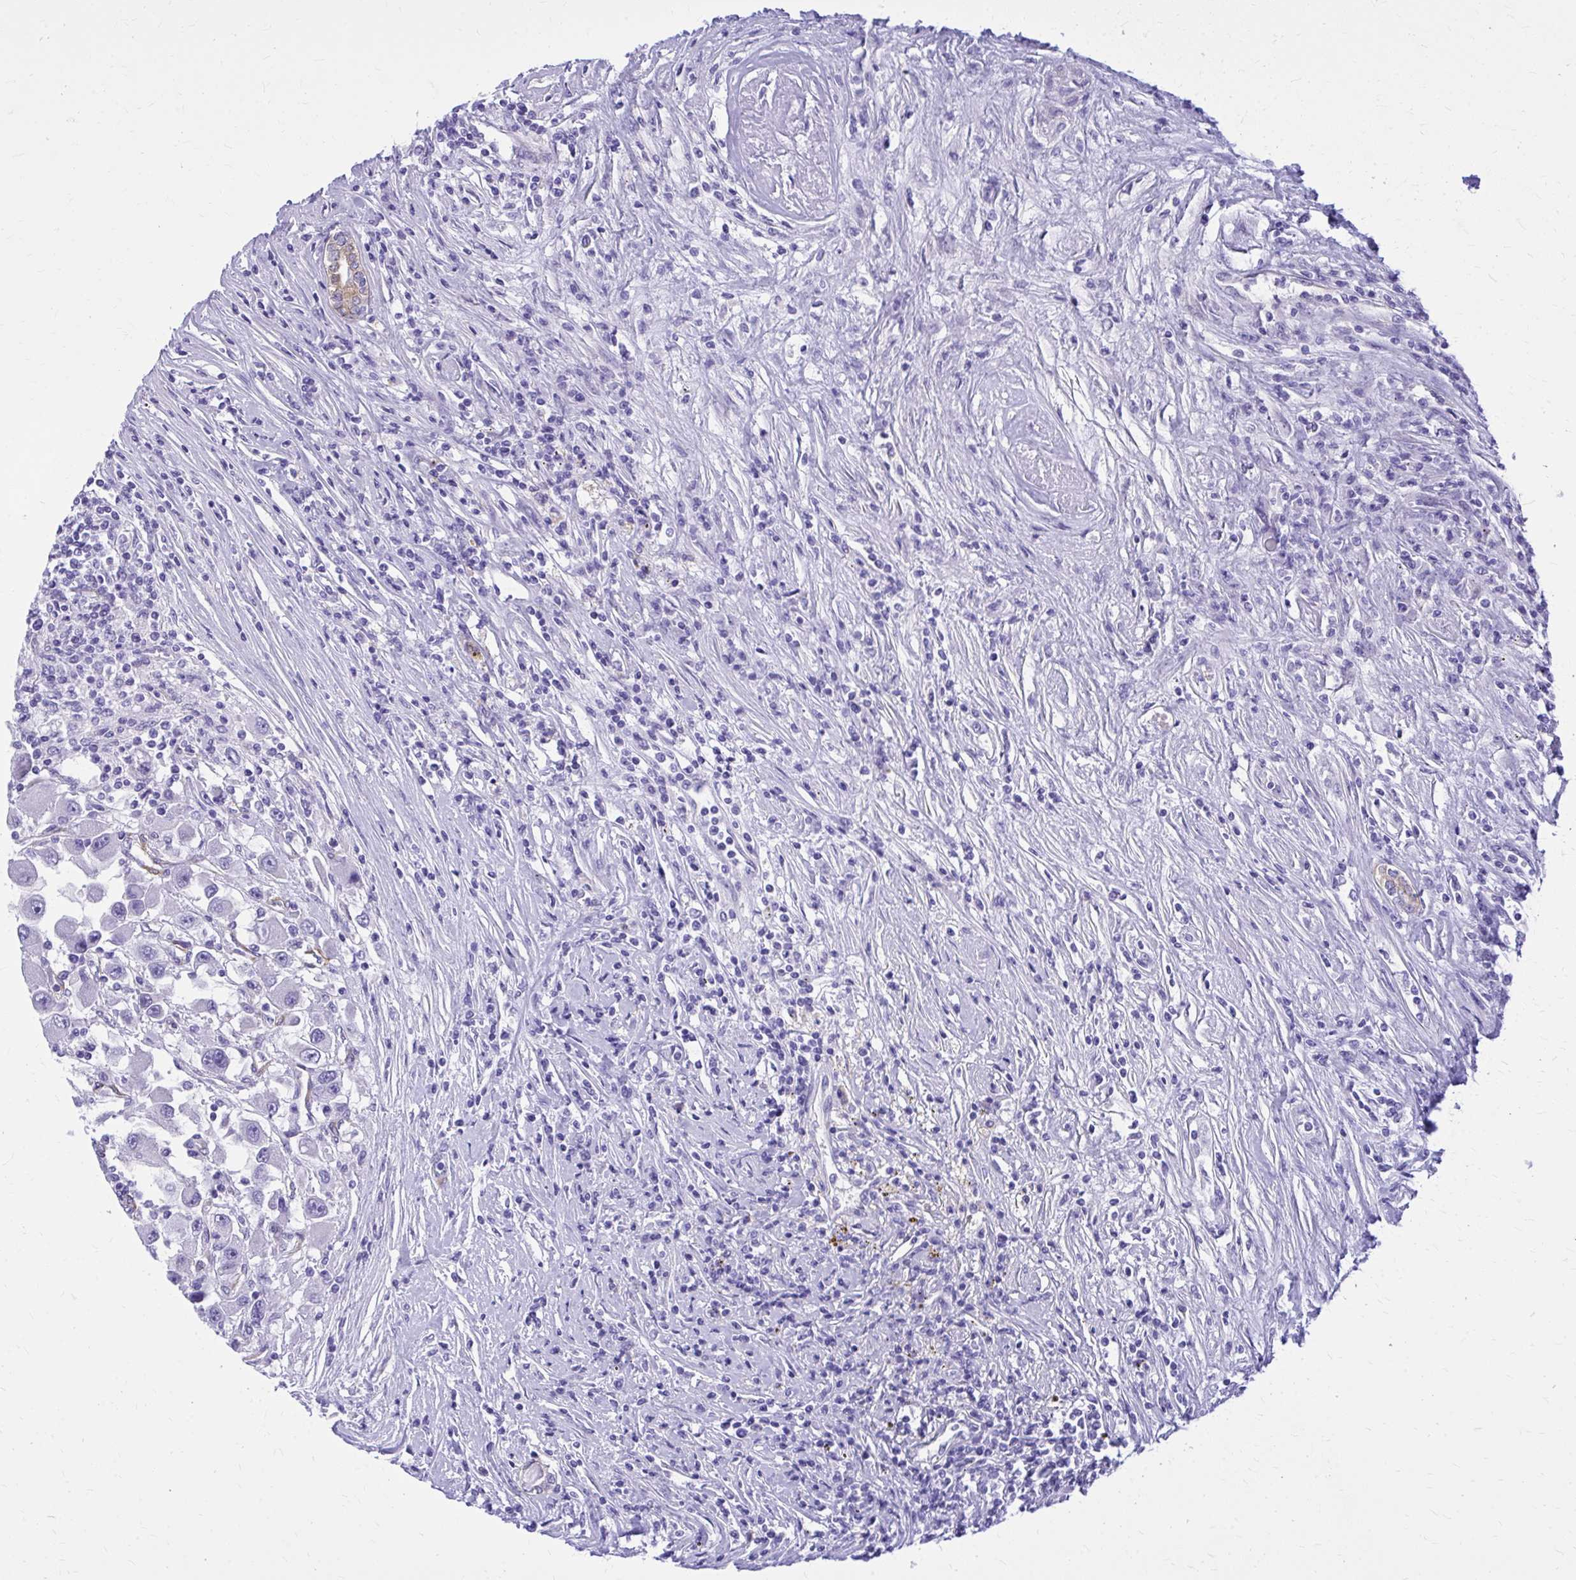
{"staining": {"intensity": "negative", "quantity": "none", "location": "none"}, "tissue": "renal cancer", "cell_type": "Tumor cells", "image_type": "cancer", "snomed": [{"axis": "morphology", "description": "Adenocarcinoma, NOS"}, {"axis": "topography", "description": "Kidney"}], "caption": "High power microscopy micrograph of an immunohistochemistry photomicrograph of renal adenocarcinoma, revealing no significant staining in tumor cells. Brightfield microscopy of immunohistochemistry (IHC) stained with DAB (3,3'-diaminobenzidine) (brown) and hematoxylin (blue), captured at high magnification.", "gene": "EPB41L1", "patient": {"sex": "female", "age": 67}}